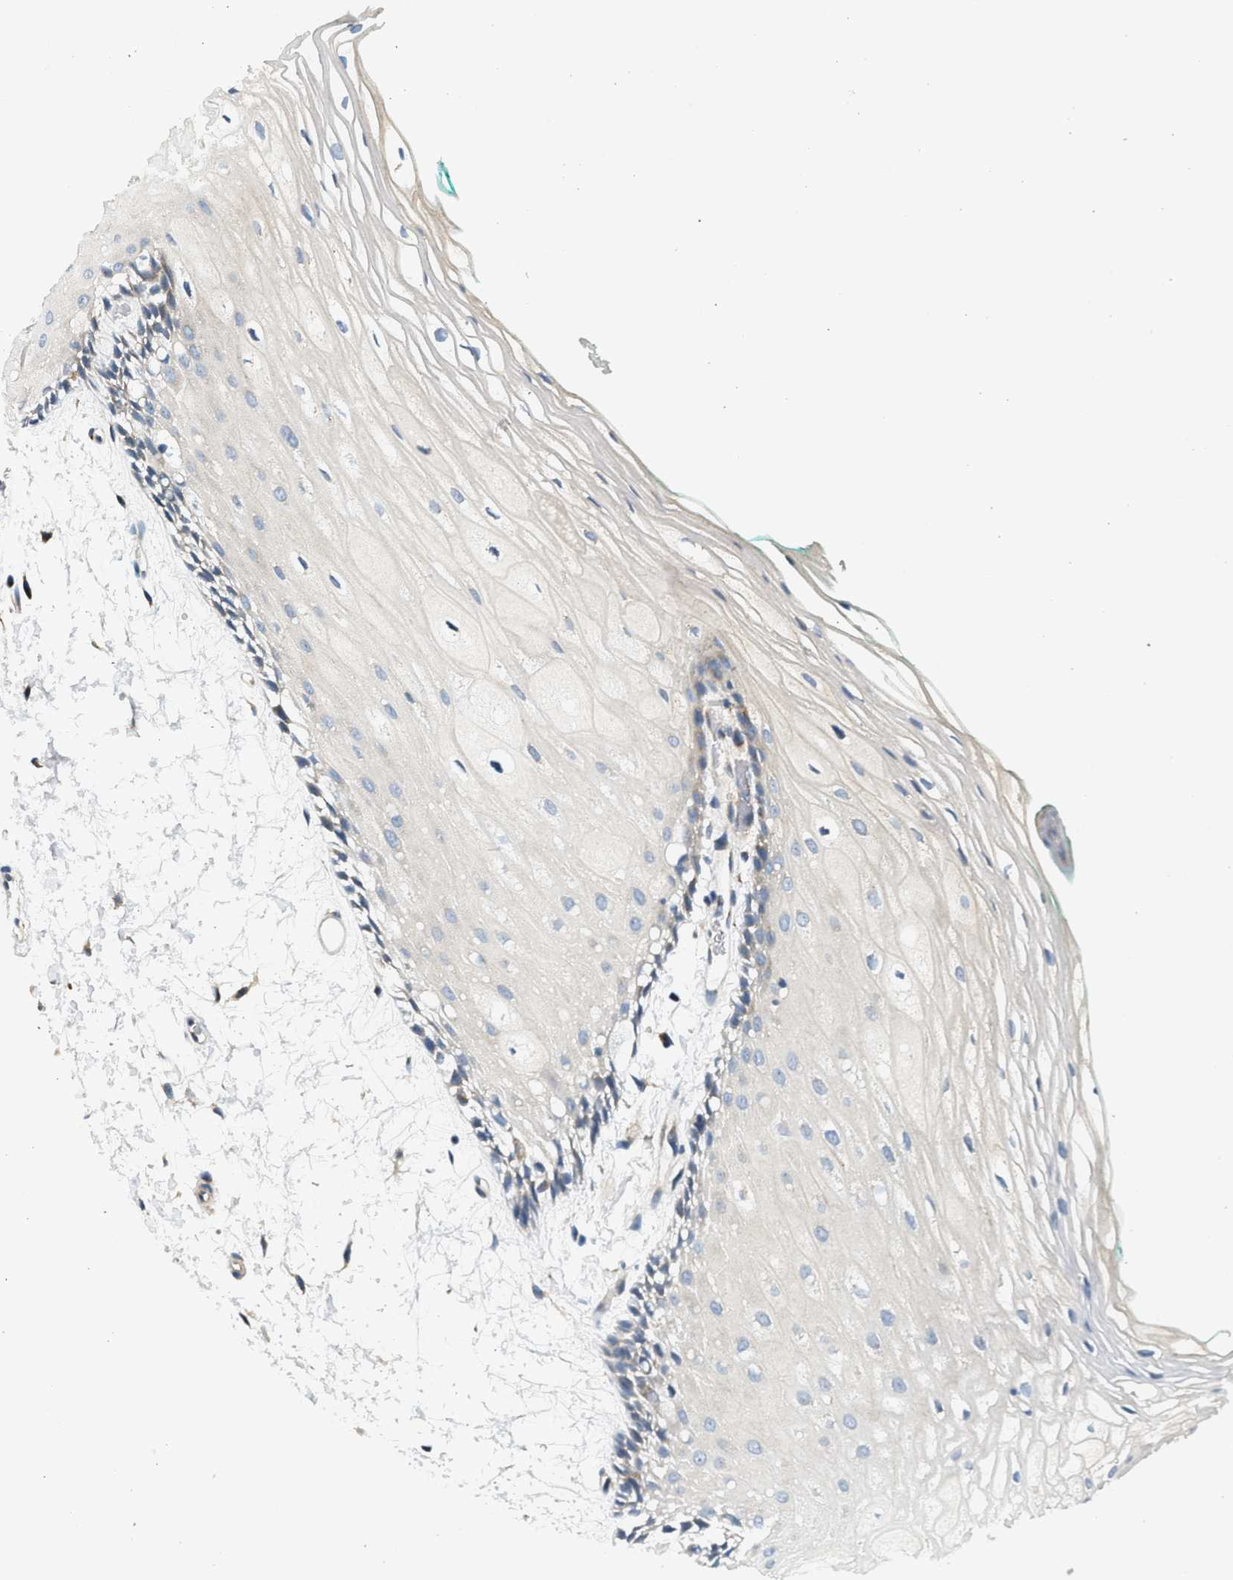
{"staining": {"intensity": "weak", "quantity": "25%-75%", "location": "cytoplasmic/membranous"}, "tissue": "oral mucosa", "cell_type": "Squamous epithelial cells", "image_type": "normal", "snomed": [{"axis": "morphology", "description": "Normal tissue, NOS"}, {"axis": "topography", "description": "Skeletal muscle"}, {"axis": "topography", "description": "Oral tissue"}, {"axis": "topography", "description": "Peripheral nerve tissue"}], "caption": "Squamous epithelial cells display low levels of weak cytoplasmic/membranous expression in about 25%-75% of cells in unremarkable oral mucosa.", "gene": "KDELR2", "patient": {"sex": "female", "age": 84}}